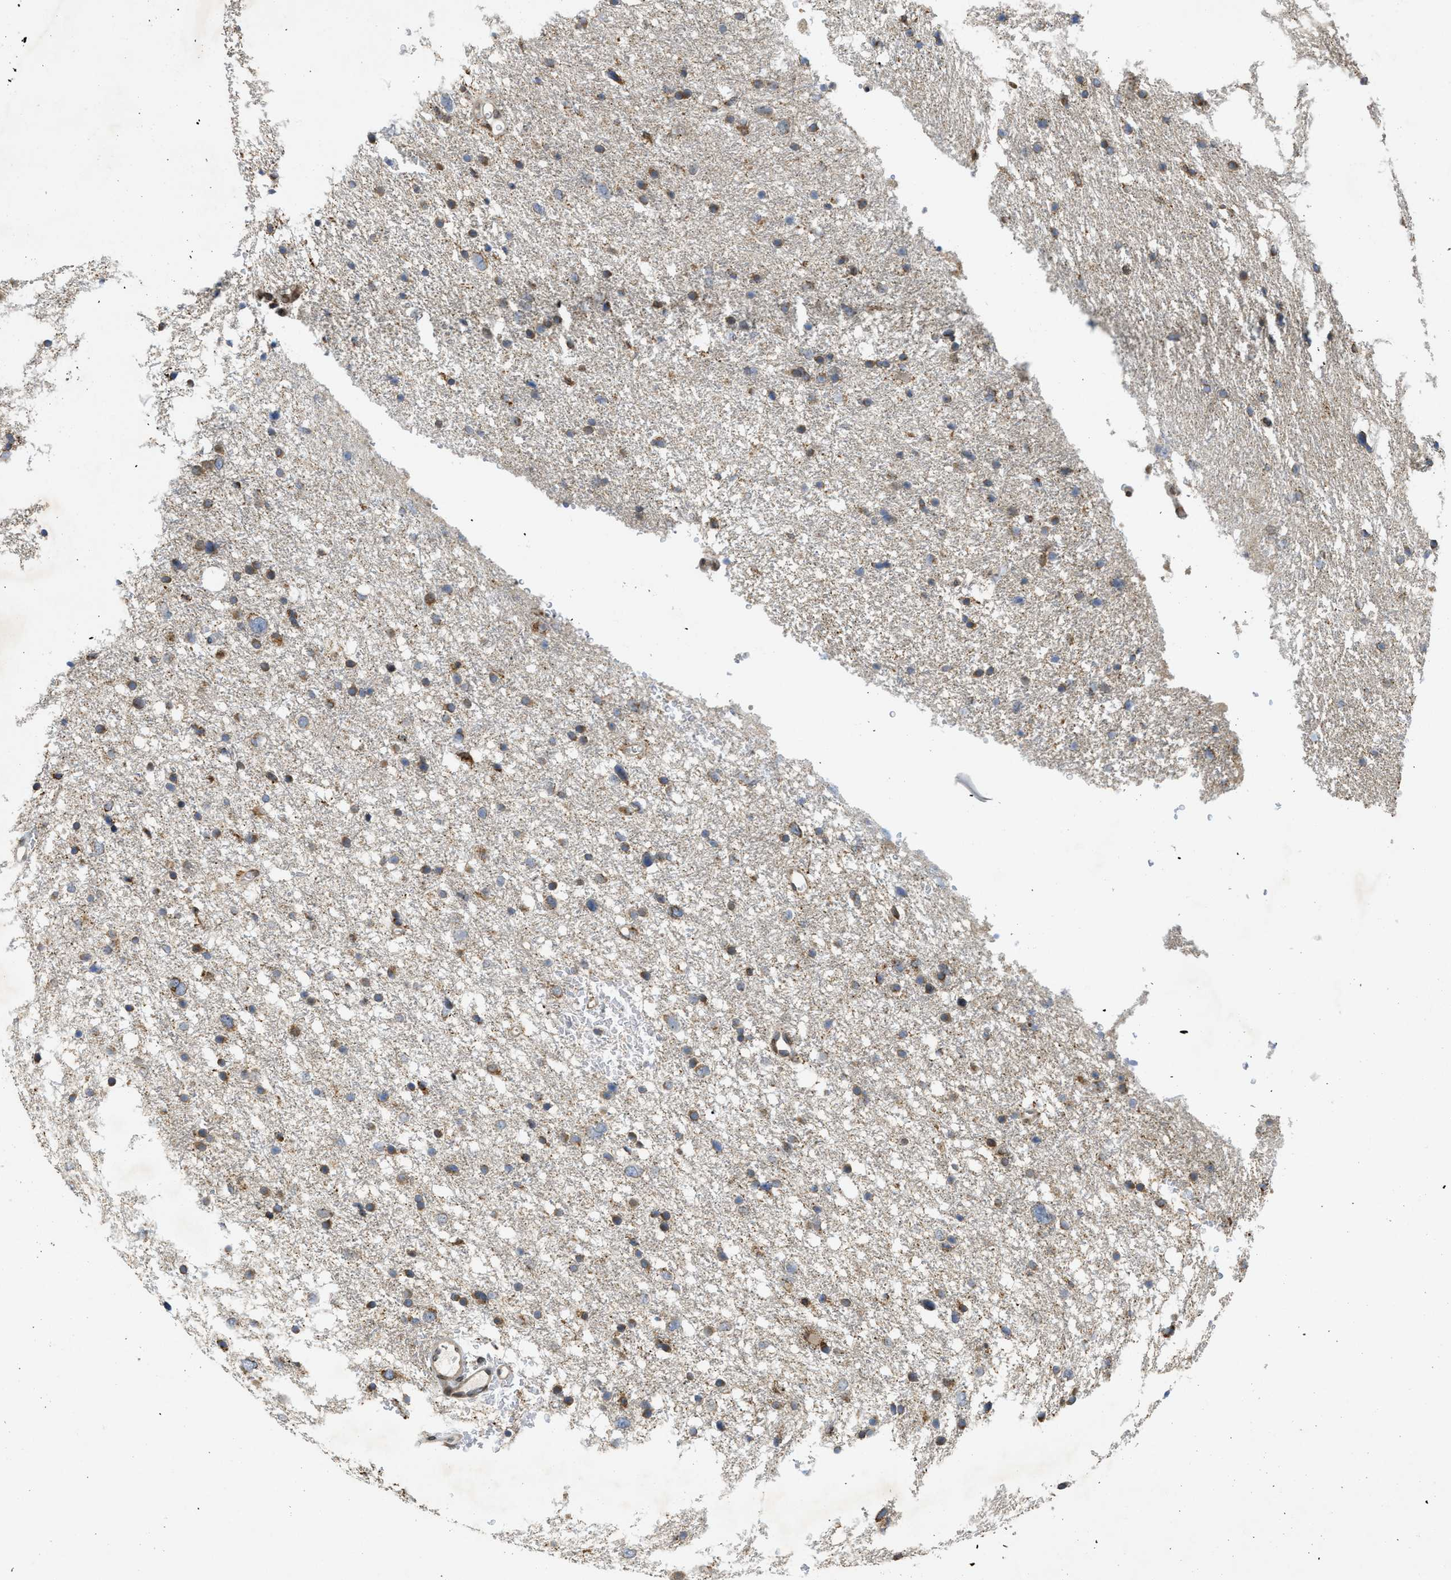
{"staining": {"intensity": "moderate", "quantity": "25%-75%", "location": "cytoplasmic/membranous"}, "tissue": "glioma", "cell_type": "Tumor cells", "image_type": "cancer", "snomed": [{"axis": "morphology", "description": "Glioma, malignant, Low grade"}, {"axis": "topography", "description": "Brain"}], "caption": "Human malignant glioma (low-grade) stained with a protein marker displays moderate staining in tumor cells.", "gene": "EIF2AK3", "patient": {"sex": "female", "age": 37}}